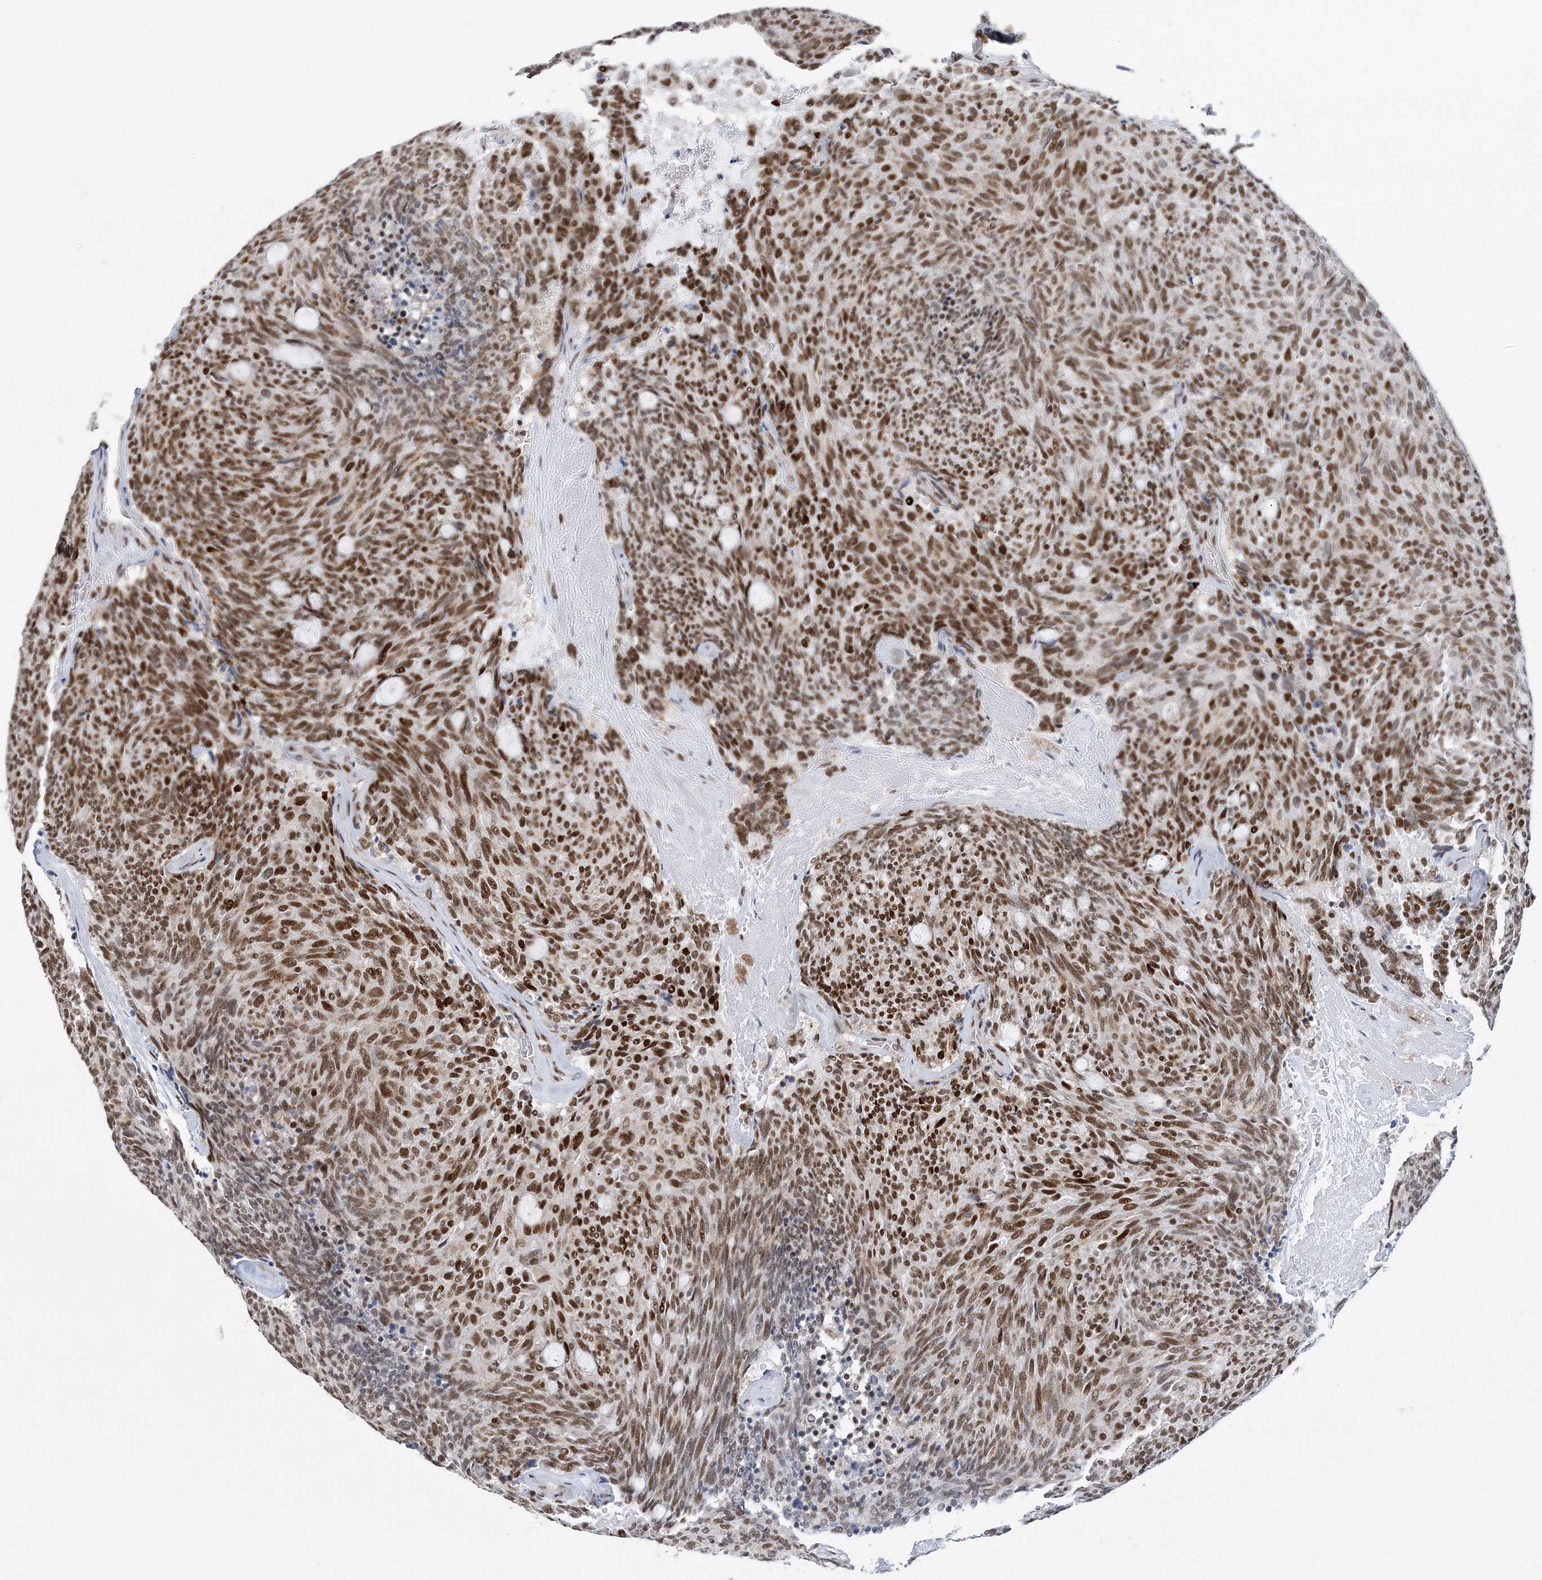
{"staining": {"intensity": "strong", "quantity": ">75%", "location": "nuclear"}, "tissue": "carcinoid", "cell_type": "Tumor cells", "image_type": "cancer", "snomed": [{"axis": "morphology", "description": "Carcinoid, malignant, NOS"}, {"axis": "topography", "description": "Pancreas"}], "caption": "The immunohistochemical stain labels strong nuclear expression in tumor cells of carcinoid tissue. (DAB IHC, brown staining for protein, blue staining for nuclei).", "gene": "ZBTB7A", "patient": {"sex": "female", "age": 54}}